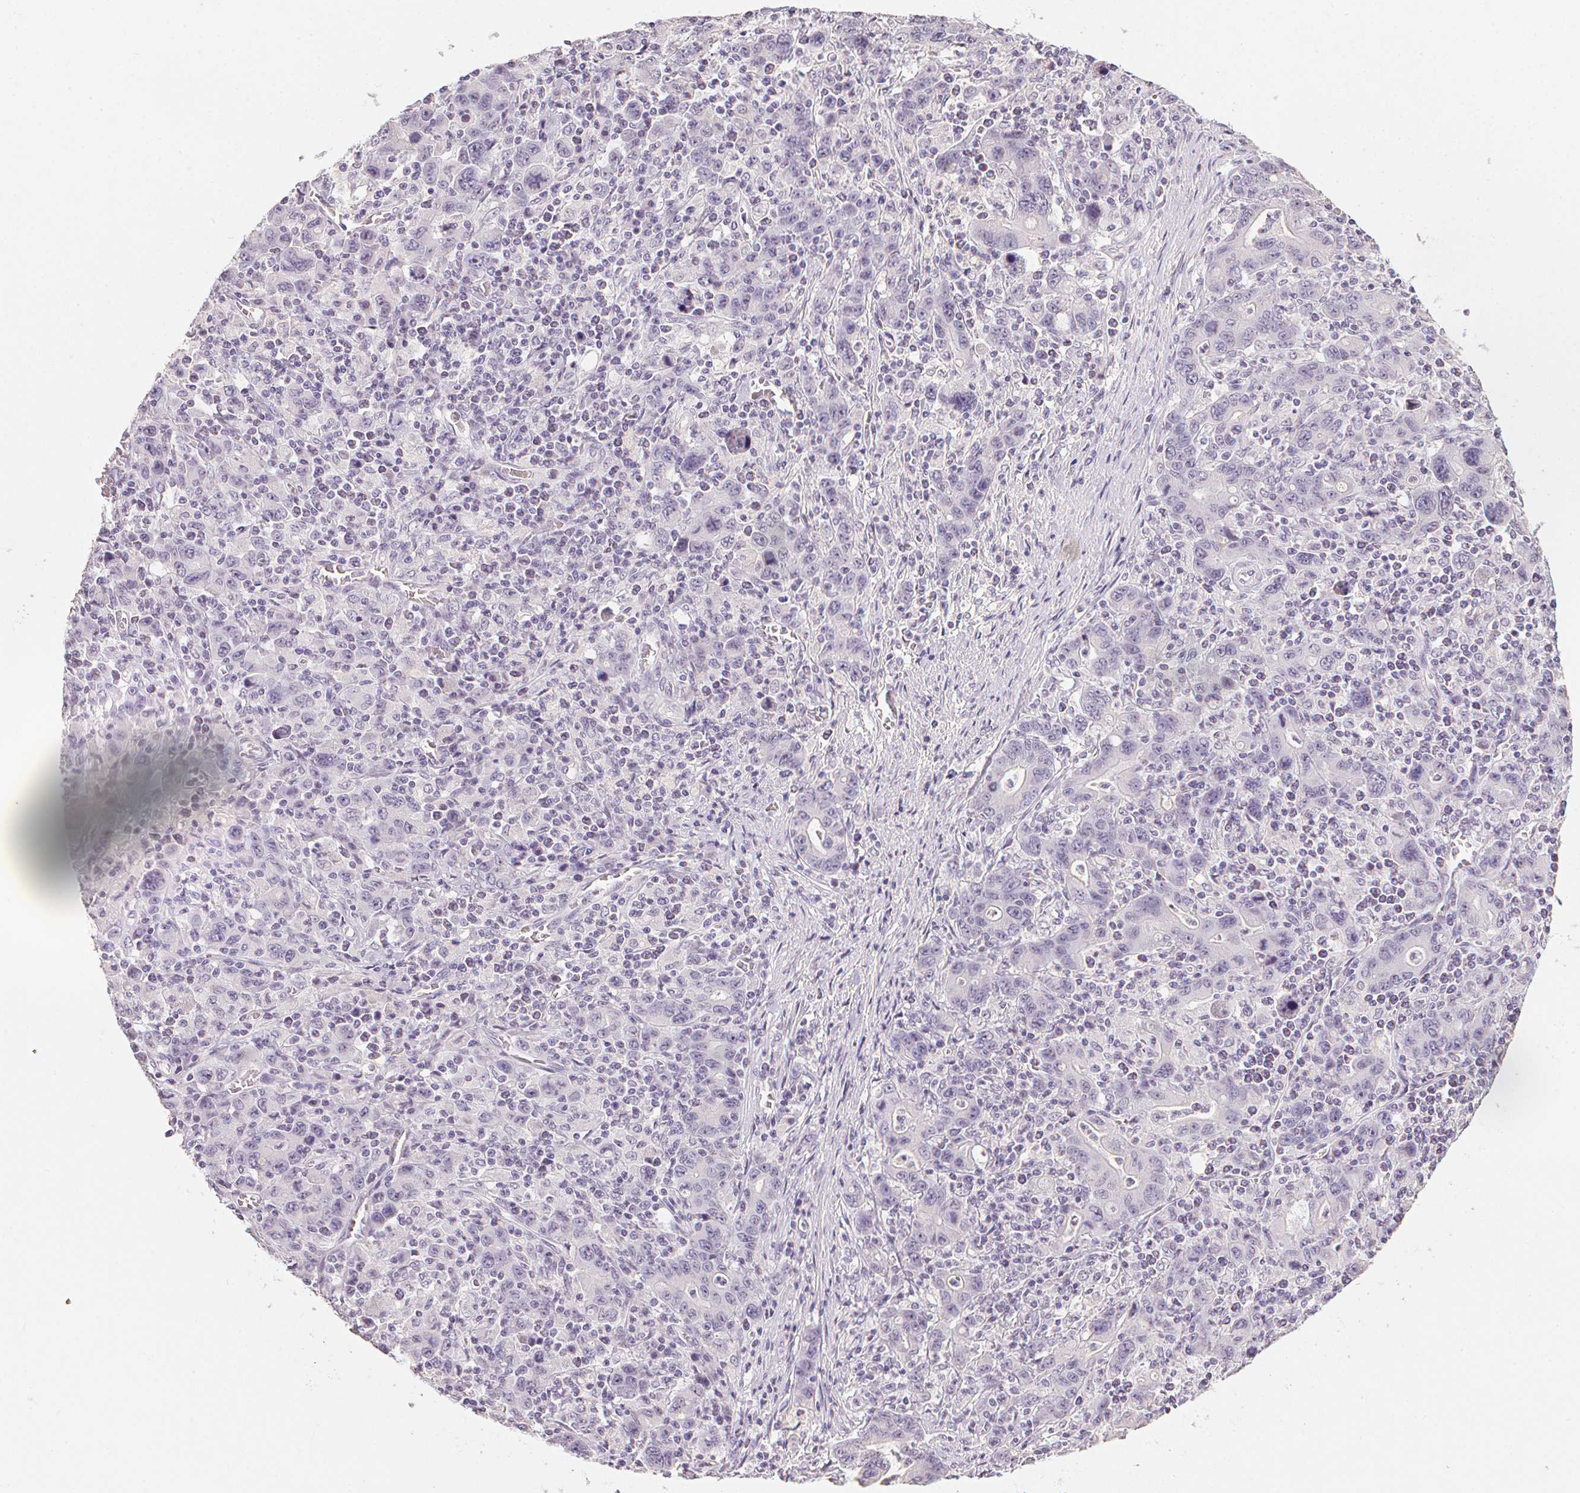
{"staining": {"intensity": "negative", "quantity": "none", "location": "none"}, "tissue": "stomach cancer", "cell_type": "Tumor cells", "image_type": "cancer", "snomed": [{"axis": "morphology", "description": "Adenocarcinoma, NOS"}, {"axis": "topography", "description": "Stomach, upper"}], "caption": "Human adenocarcinoma (stomach) stained for a protein using IHC demonstrates no staining in tumor cells.", "gene": "PPY", "patient": {"sex": "male", "age": 69}}